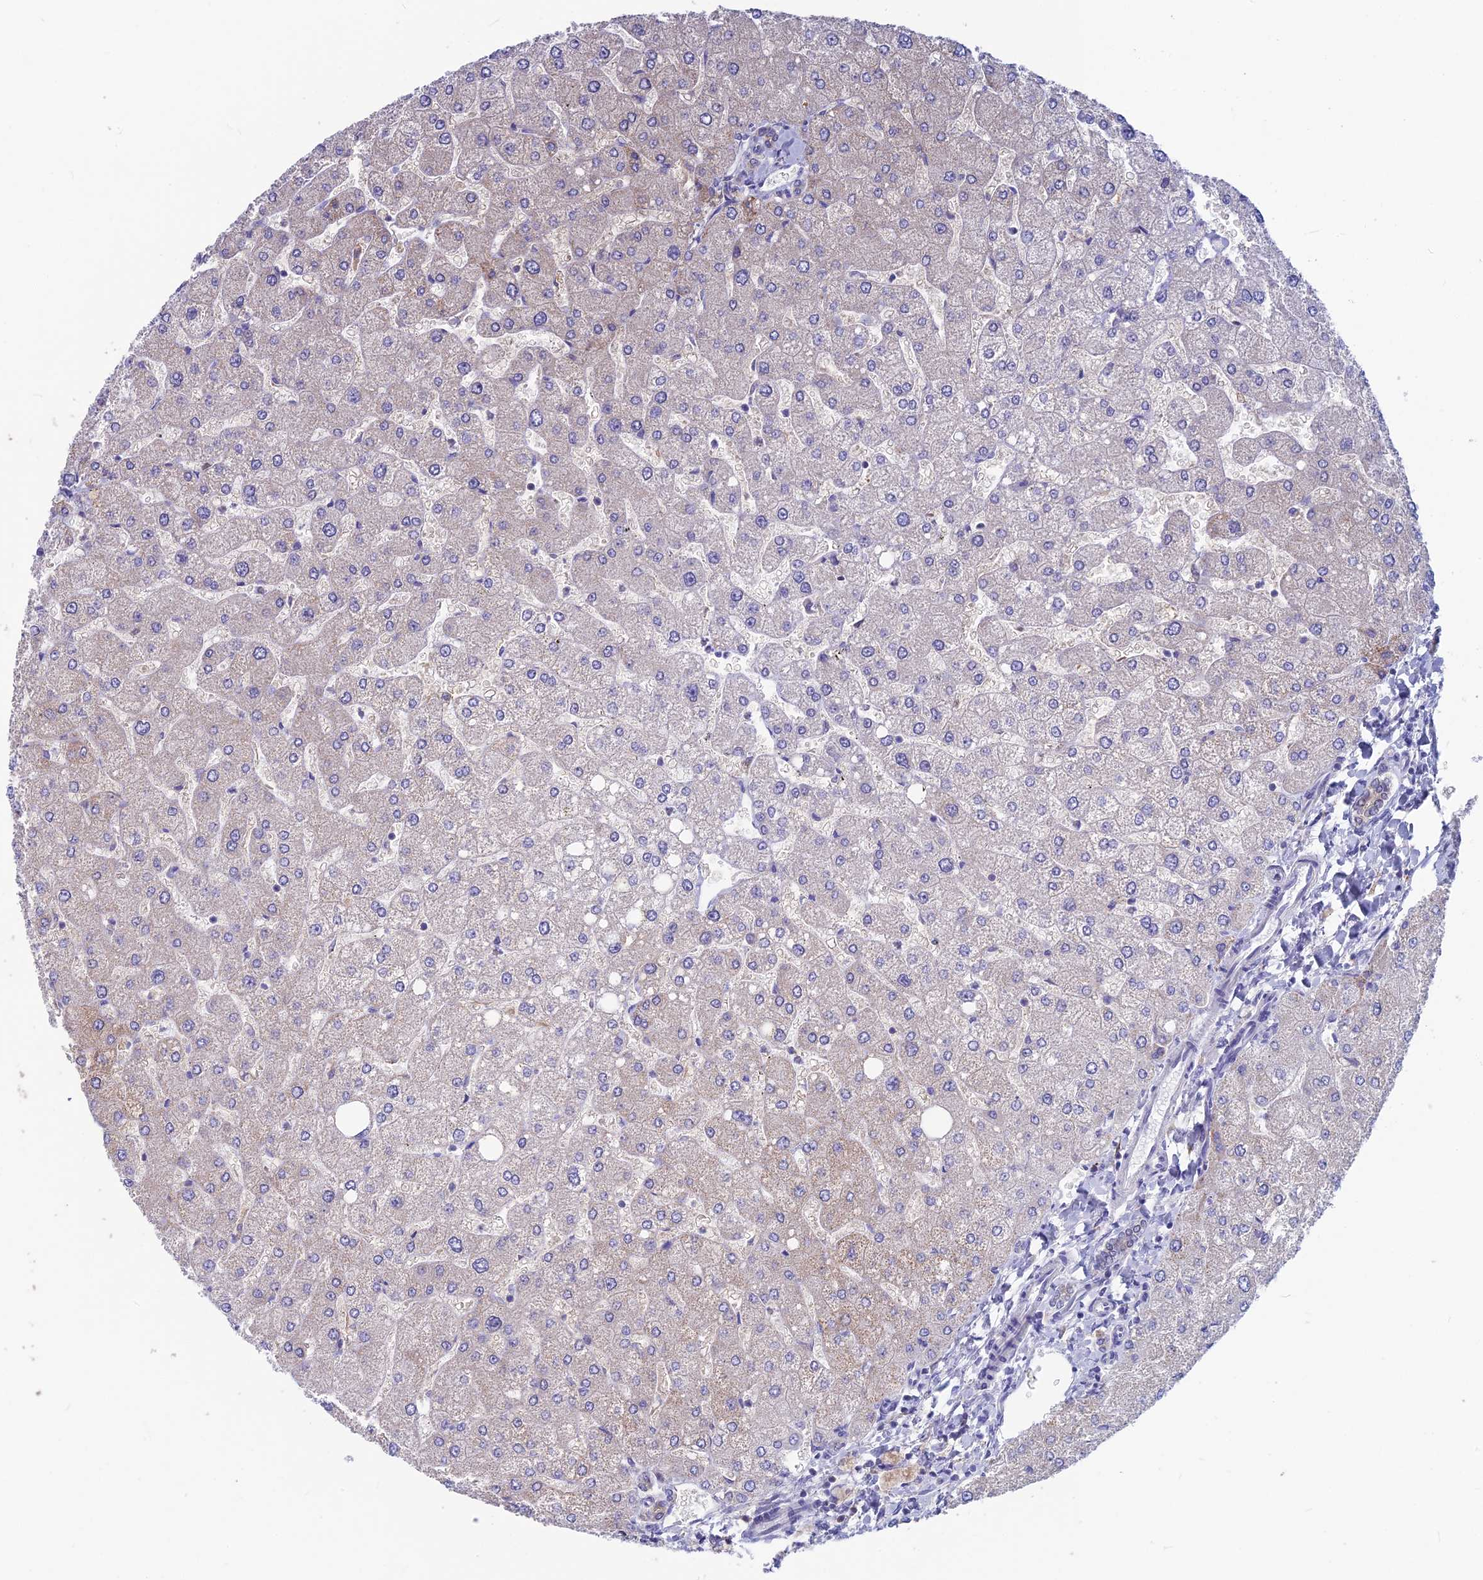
{"staining": {"intensity": "negative", "quantity": "none", "location": "none"}, "tissue": "liver", "cell_type": "Cholangiocytes", "image_type": "normal", "snomed": [{"axis": "morphology", "description": "Normal tissue, NOS"}, {"axis": "topography", "description": "Liver"}], "caption": "Immunohistochemistry (IHC) image of benign liver stained for a protein (brown), which shows no staining in cholangiocytes.", "gene": "SNAP91", "patient": {"sex": "male", "age": 55}}